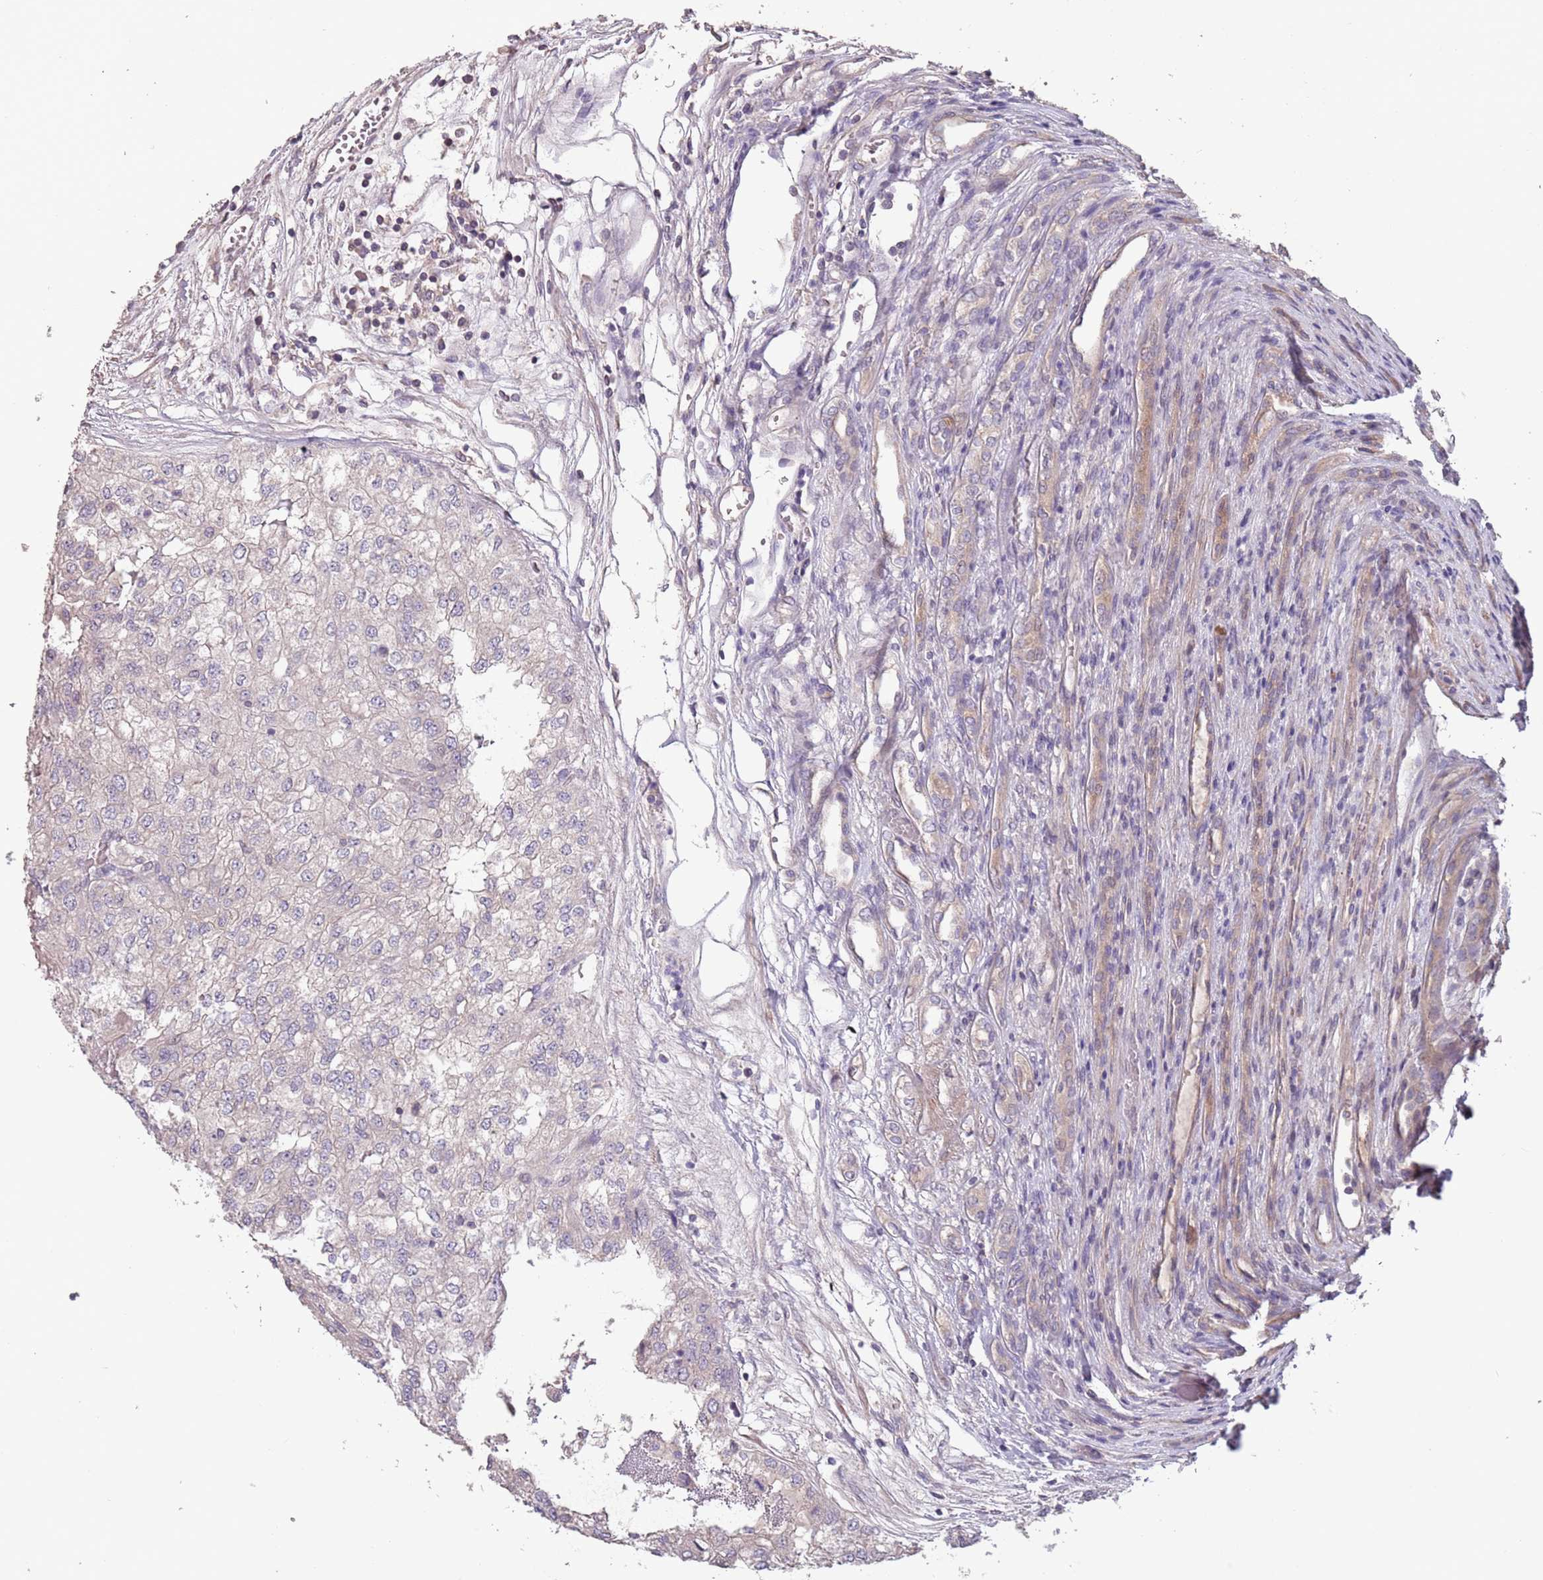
{"staining": {"intensity": "negative", "quantity": "none", "location": "none"}, "tissue": "renal cancer", "cell_type": "Tumor cells", "image_type": "cancer", "snomed": [{"axis": "morphology", "description": "Adenocarcinoma, NOS"}, {"axis": "topography", "description": "Kidney"}], "caption": "The image exhibits no significant staining in tumor cells of renal cancer.", "gene": "MBD3L1", "patient": {"sex": "female", "age": 54}}